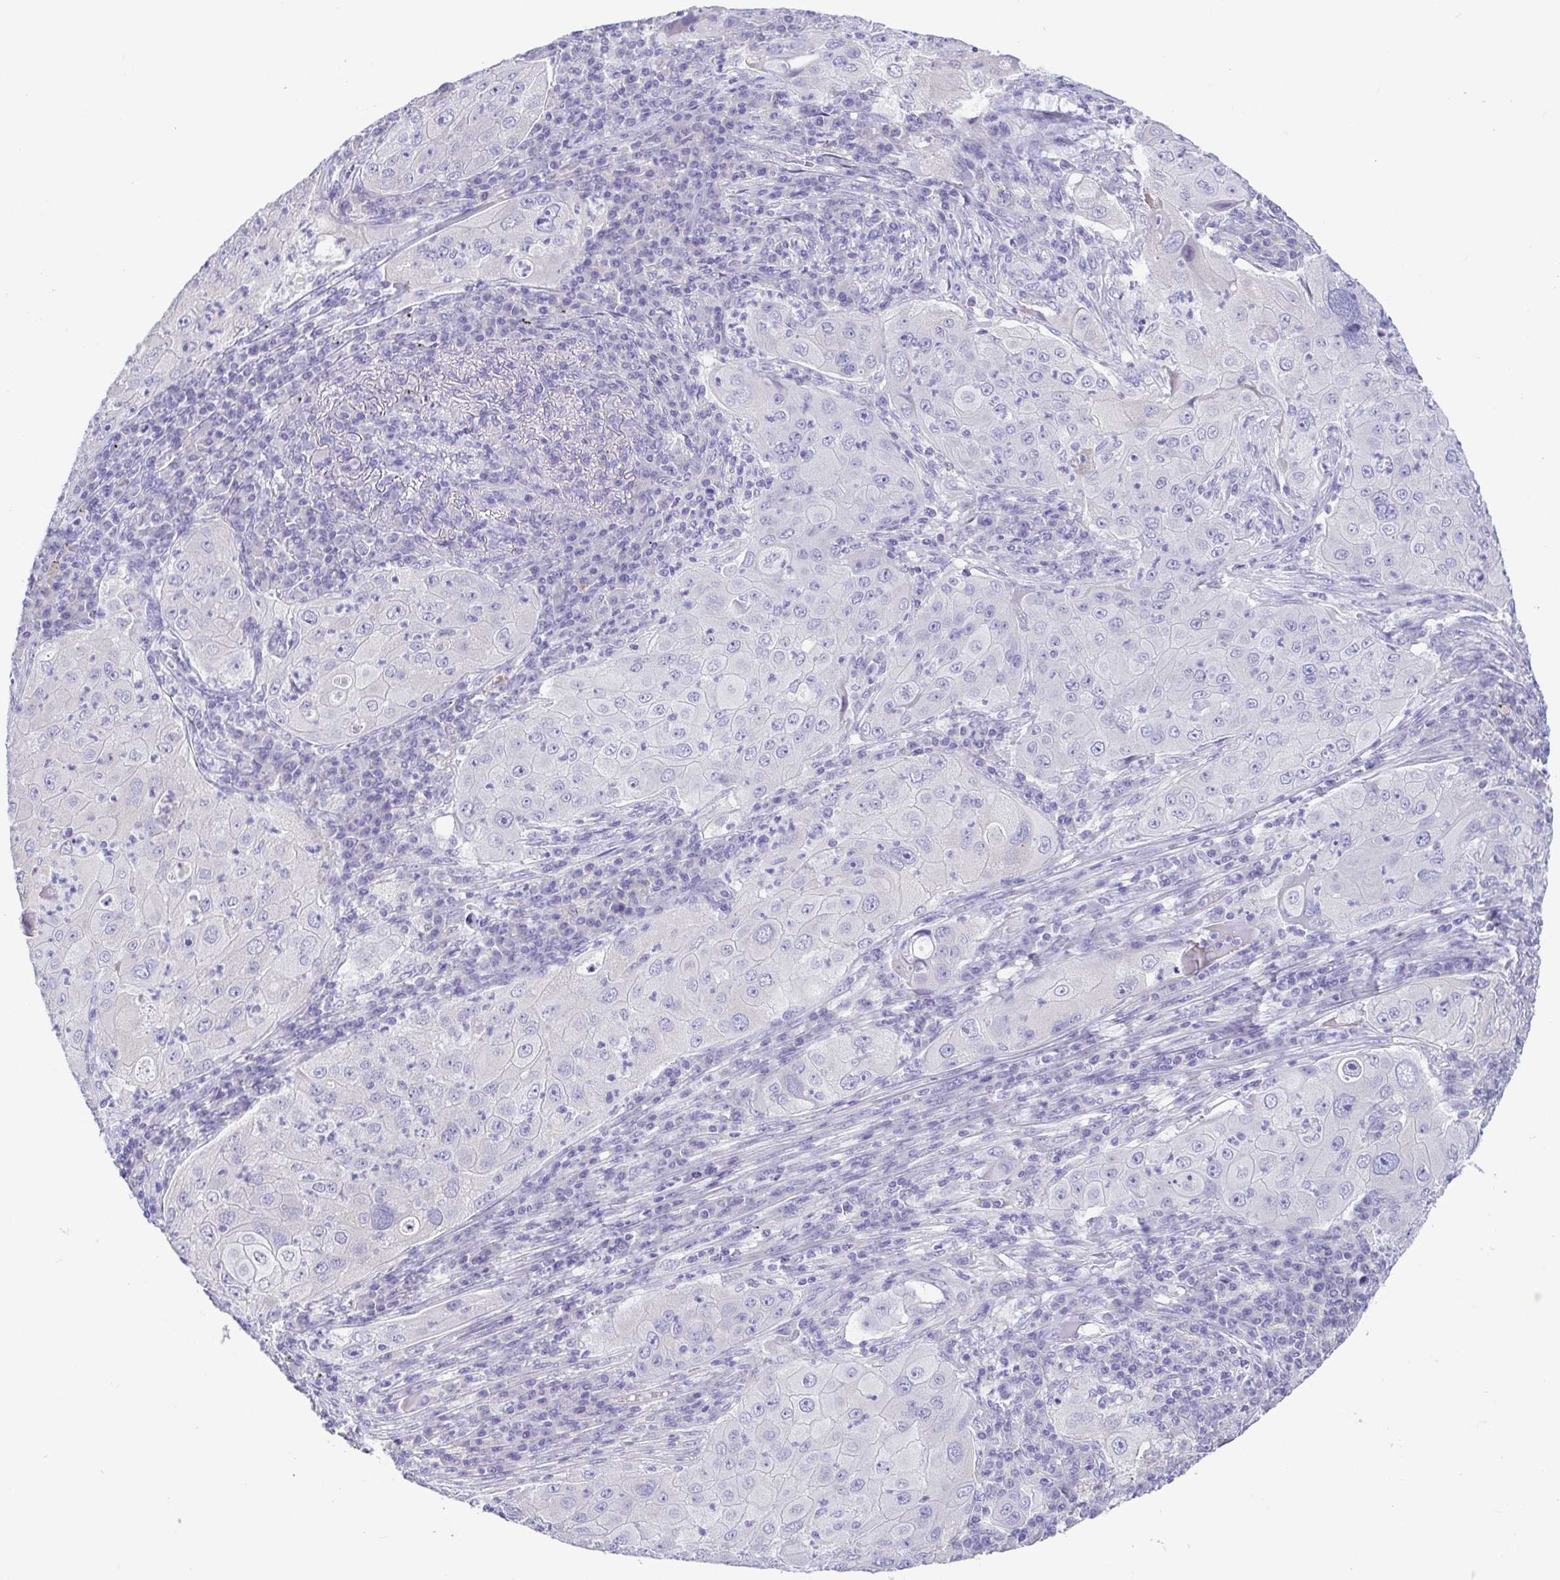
{"staining": {"intensity": "negative", "quantity": "none", "location": "none"}, "tissue": "lung cancer", "cell_type": "Tumor cells", "image_type": "cancer", "snomed": [{"axis": "morphology", "description": "Squamous cell carcinoma, NOS"}, {"axis": "topography", "description": "Lung"}], "caption": "Squamous cell carcinoma (lung) stained for a protein using immunohistochemistry (IHC) reveals no positivity tumor cells.", "gene": "A1BG", "patient": {"sex": "female", "age": 59}}